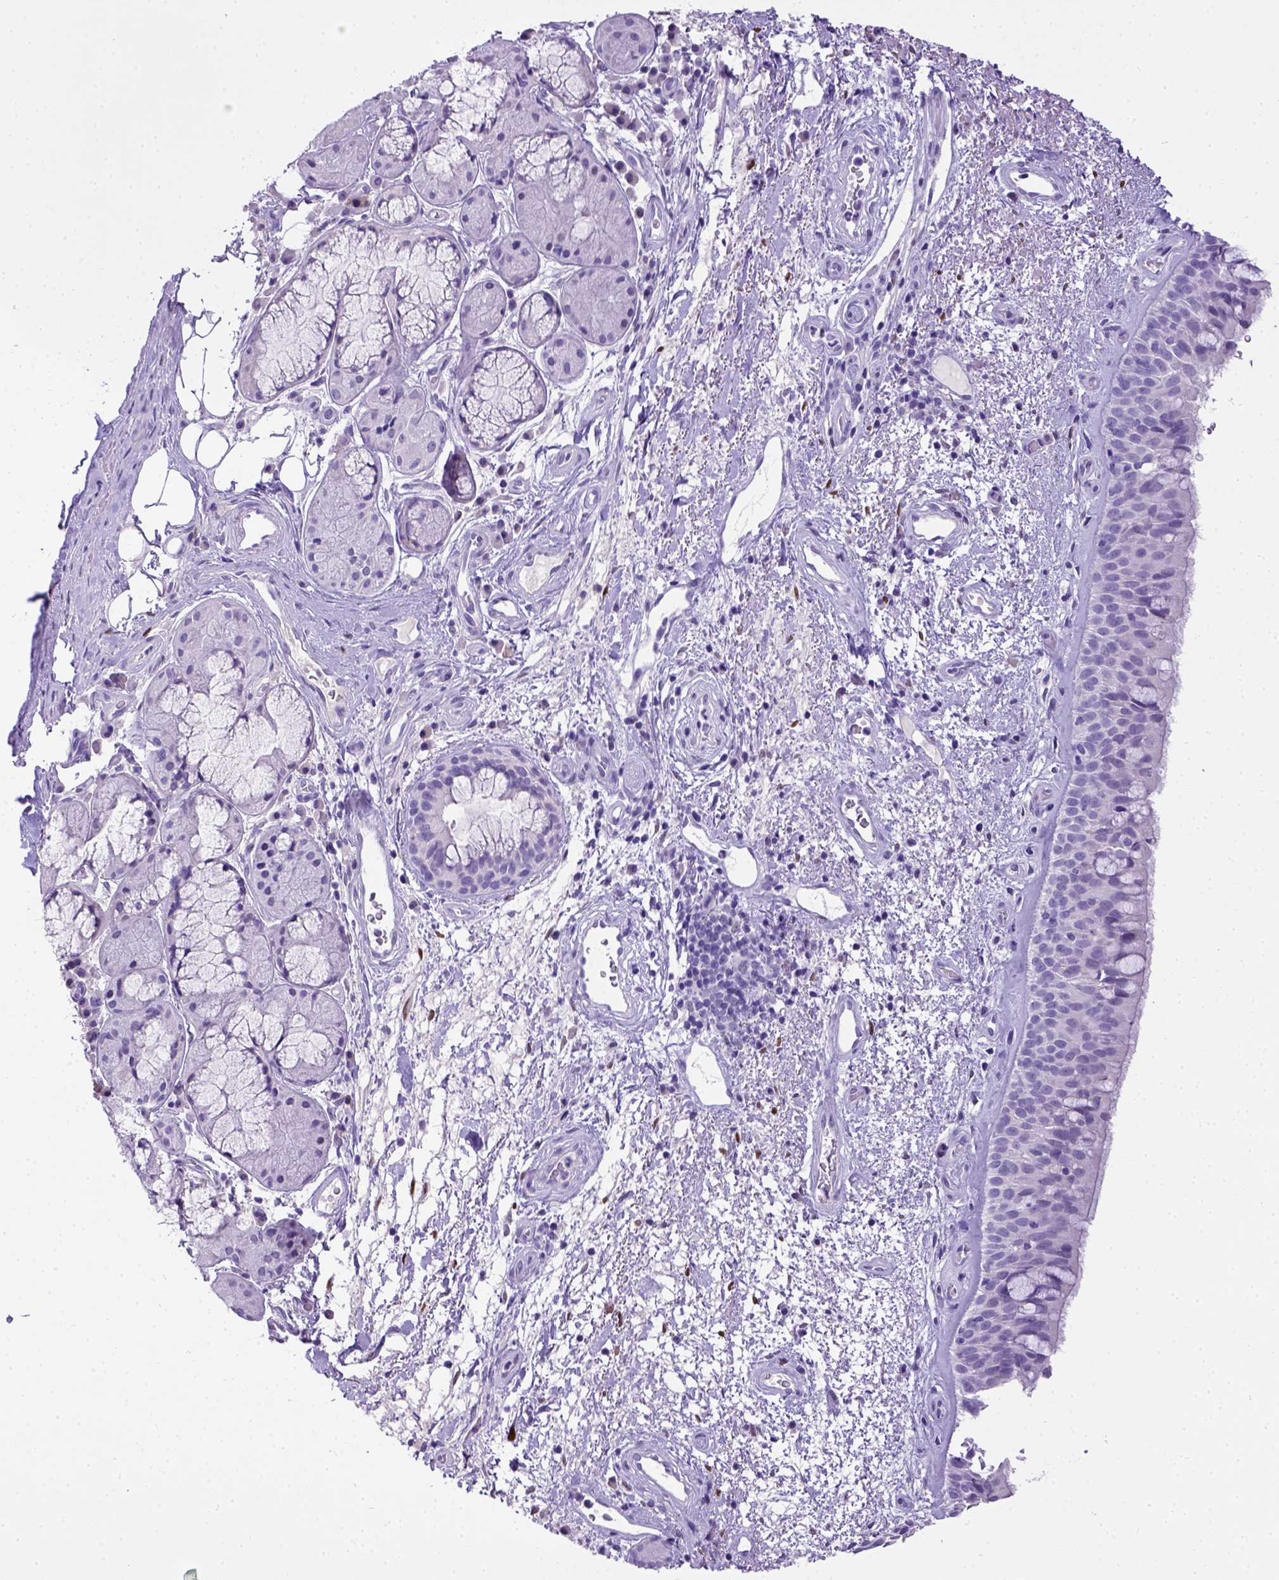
{"staining": {"intensity": "negative", "quantity": "none", "location": "none"}, "tissue": "bronchus", "cell_type": "Respiratory epithelial cells", "image_type": "normal", "snomed": [{"axis": "morphology", "description": "Normal tissue, NOS"}, {"axis": "topography", "description": "Bronchus"}], "caption": "A high-resolution histopathology image shows immunohistochemistry staining of unremarkable bronchus, which reveals no significant expression in respiratory epithelial cells. (DAB (3,3'-diaminobenzidine) IHC, high magnification).", "gene": "ESR1", "patient": {"sex": "male", "age": 48}}